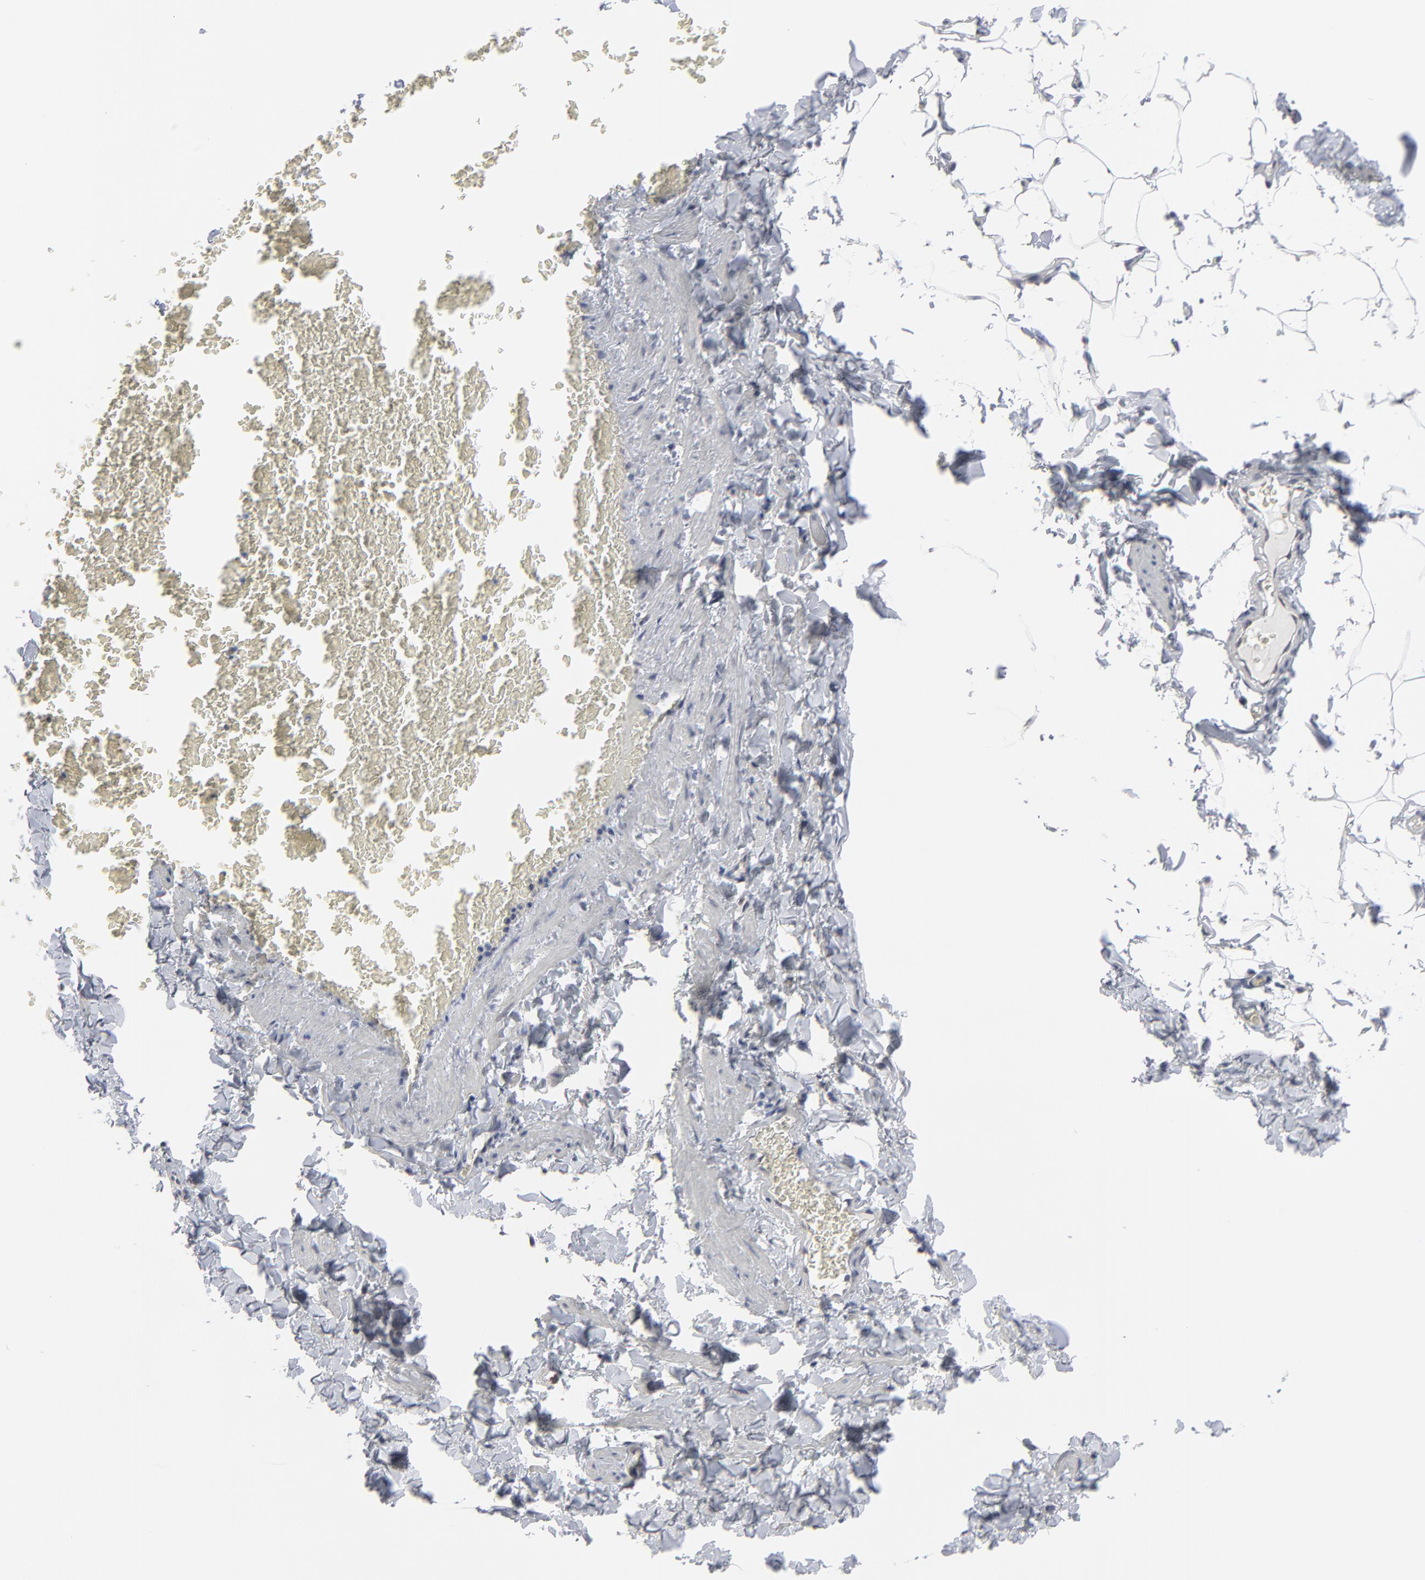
{"staining": {"intensity": "negative", "quantity": "none", "location": "none"}, "tissue": "adipose tissue", "cell_type": "Adipocytes", "image_type": "normal", "snomed": [{"axis": "morphology", "description": "Normal tissue, NOS"}, {"axis": "topography", "description": "Vascular tissue"}], "caption": "The micrograph reveals no significant staining in adipocytes of adipose tissue.", "gene": "SYNE2", "patient": {"sex": "male", "age": 41}}